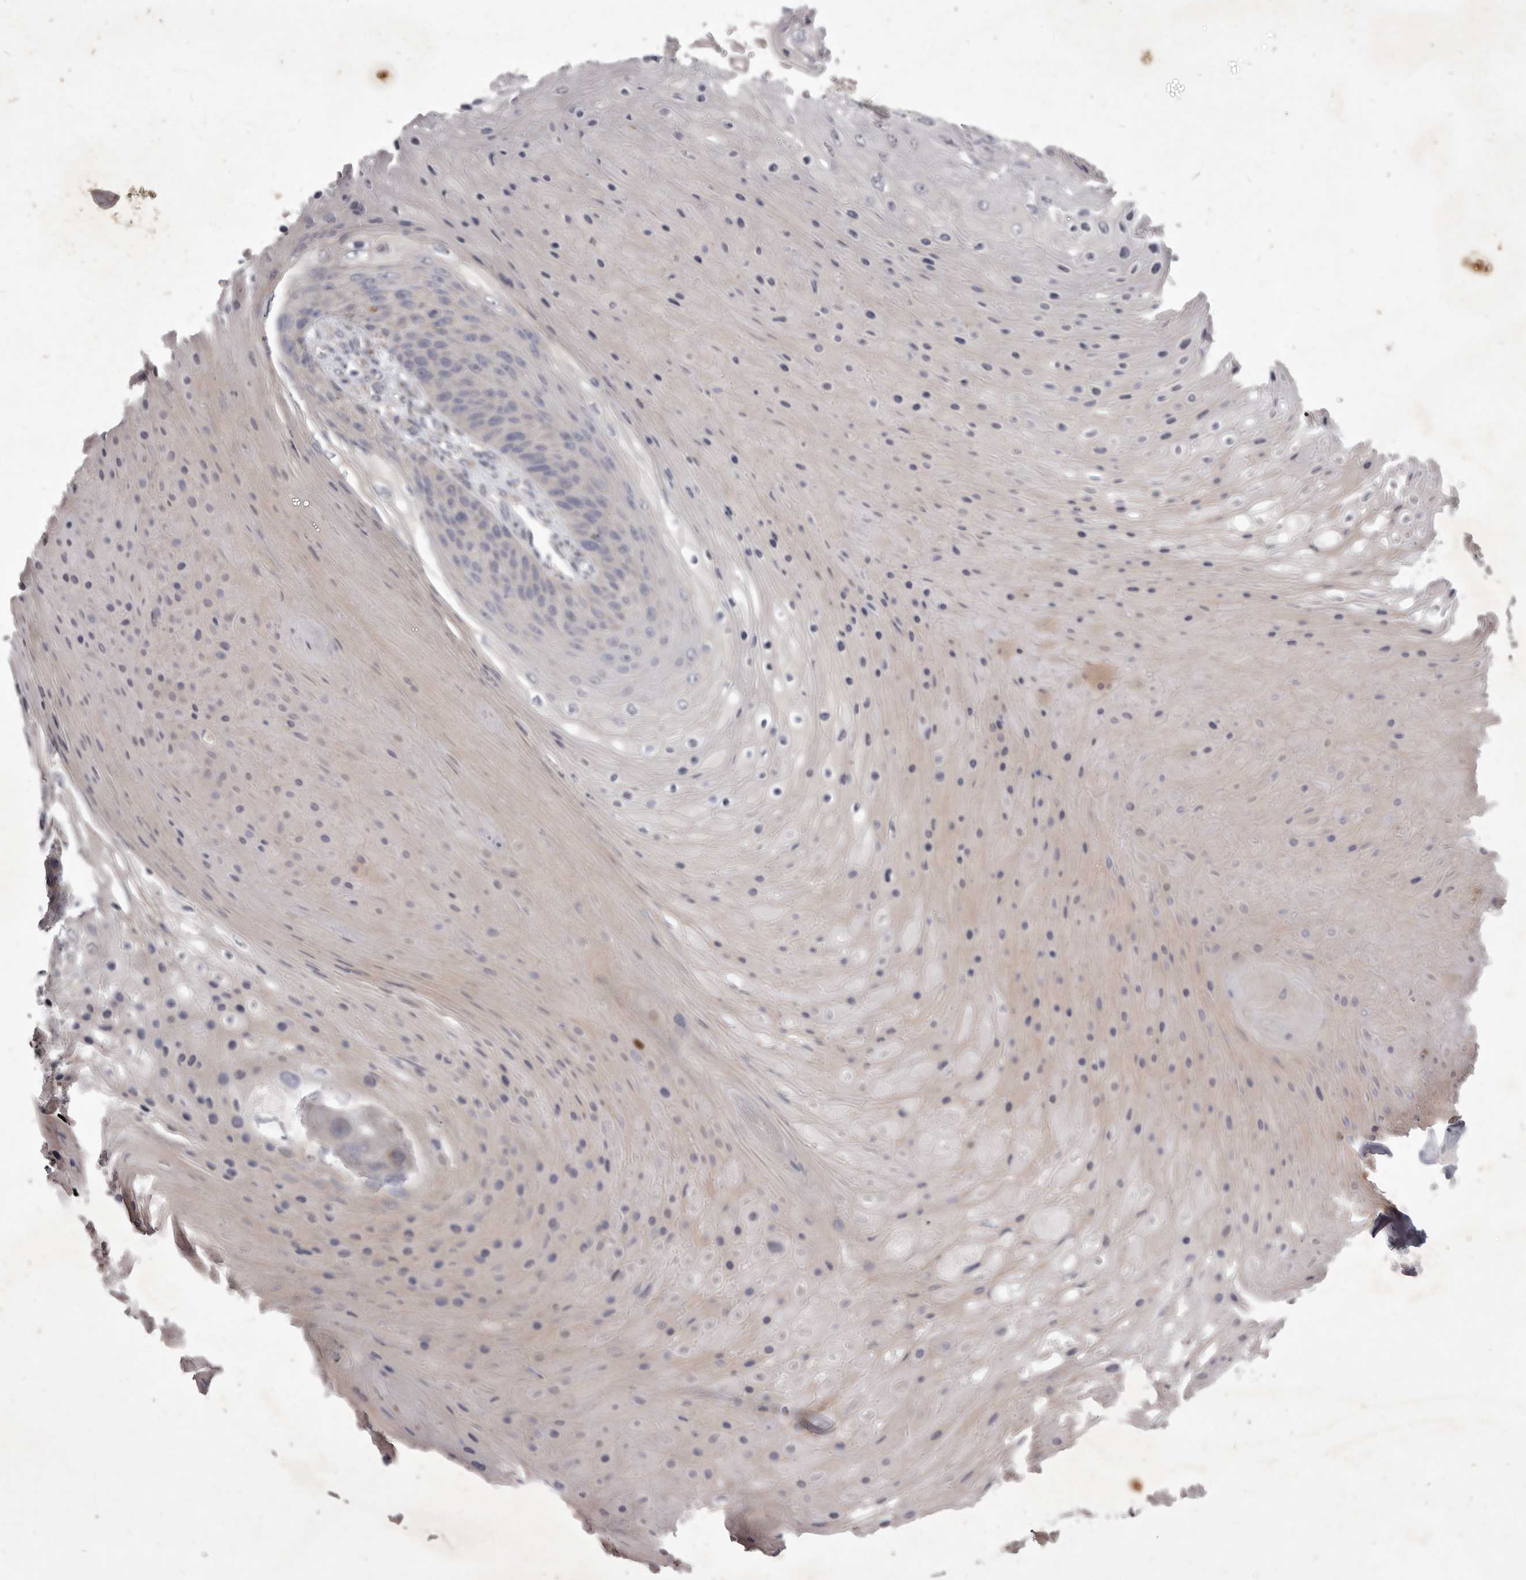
{"staining": {"intensity": "negative", "quantity": "none", "location": "none"}, "tissue": "skin cancer", "cell_type": "Tumor cells", "image_type": "cancer", "snomed": [{"axis": "morphology", "description": "Squamous cell carcinoma, NOS"}, {"axis": "topography", "description": "Skin"}], "caption": "This is a histopathology image of IHC staining of skin cancer (squamous cell carcinoma), which shows no positivity in tumor cells.", "gene": "P2RX6", "patient": {"sex": "female", "age": 88}}